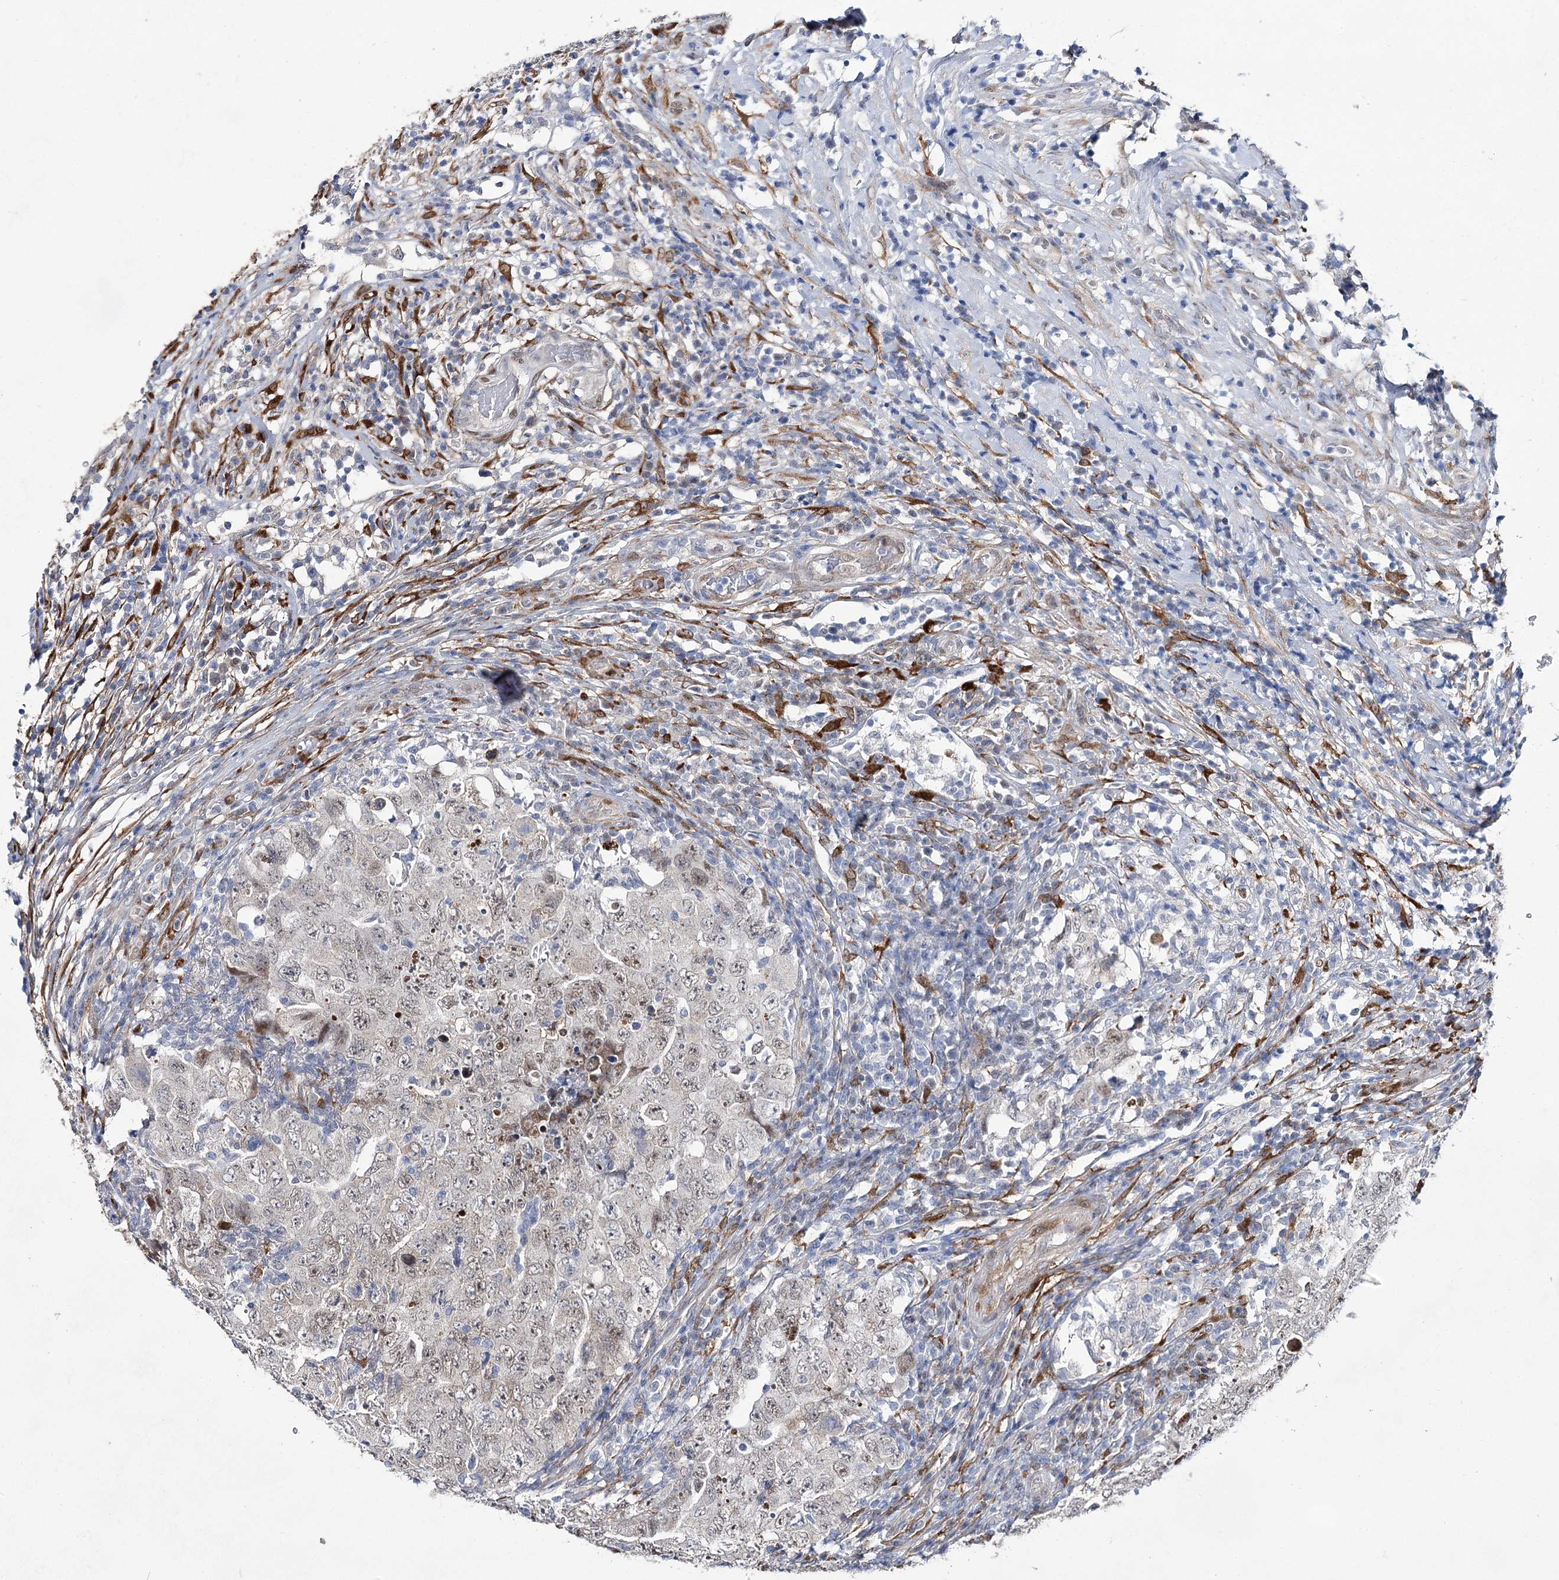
{"staining": {"intensity": "weak", "quantity": "<25%", "location": "nuclear"}, "tissue": "testis cancer", "cell_type": "Tumor cells", "image_type": "cancer", "snomed": [{"axis": "morphology", "description": "Carcinoma, Embryonal, NOS"}, {"axis": "topography", "description": "Testis"}], "caption": "Immunohistochemical staining of human testis cancer displays no significant expression in tumor cells.", "gene": "UGDH", "patient": {"sex": "male", "age": 26}}